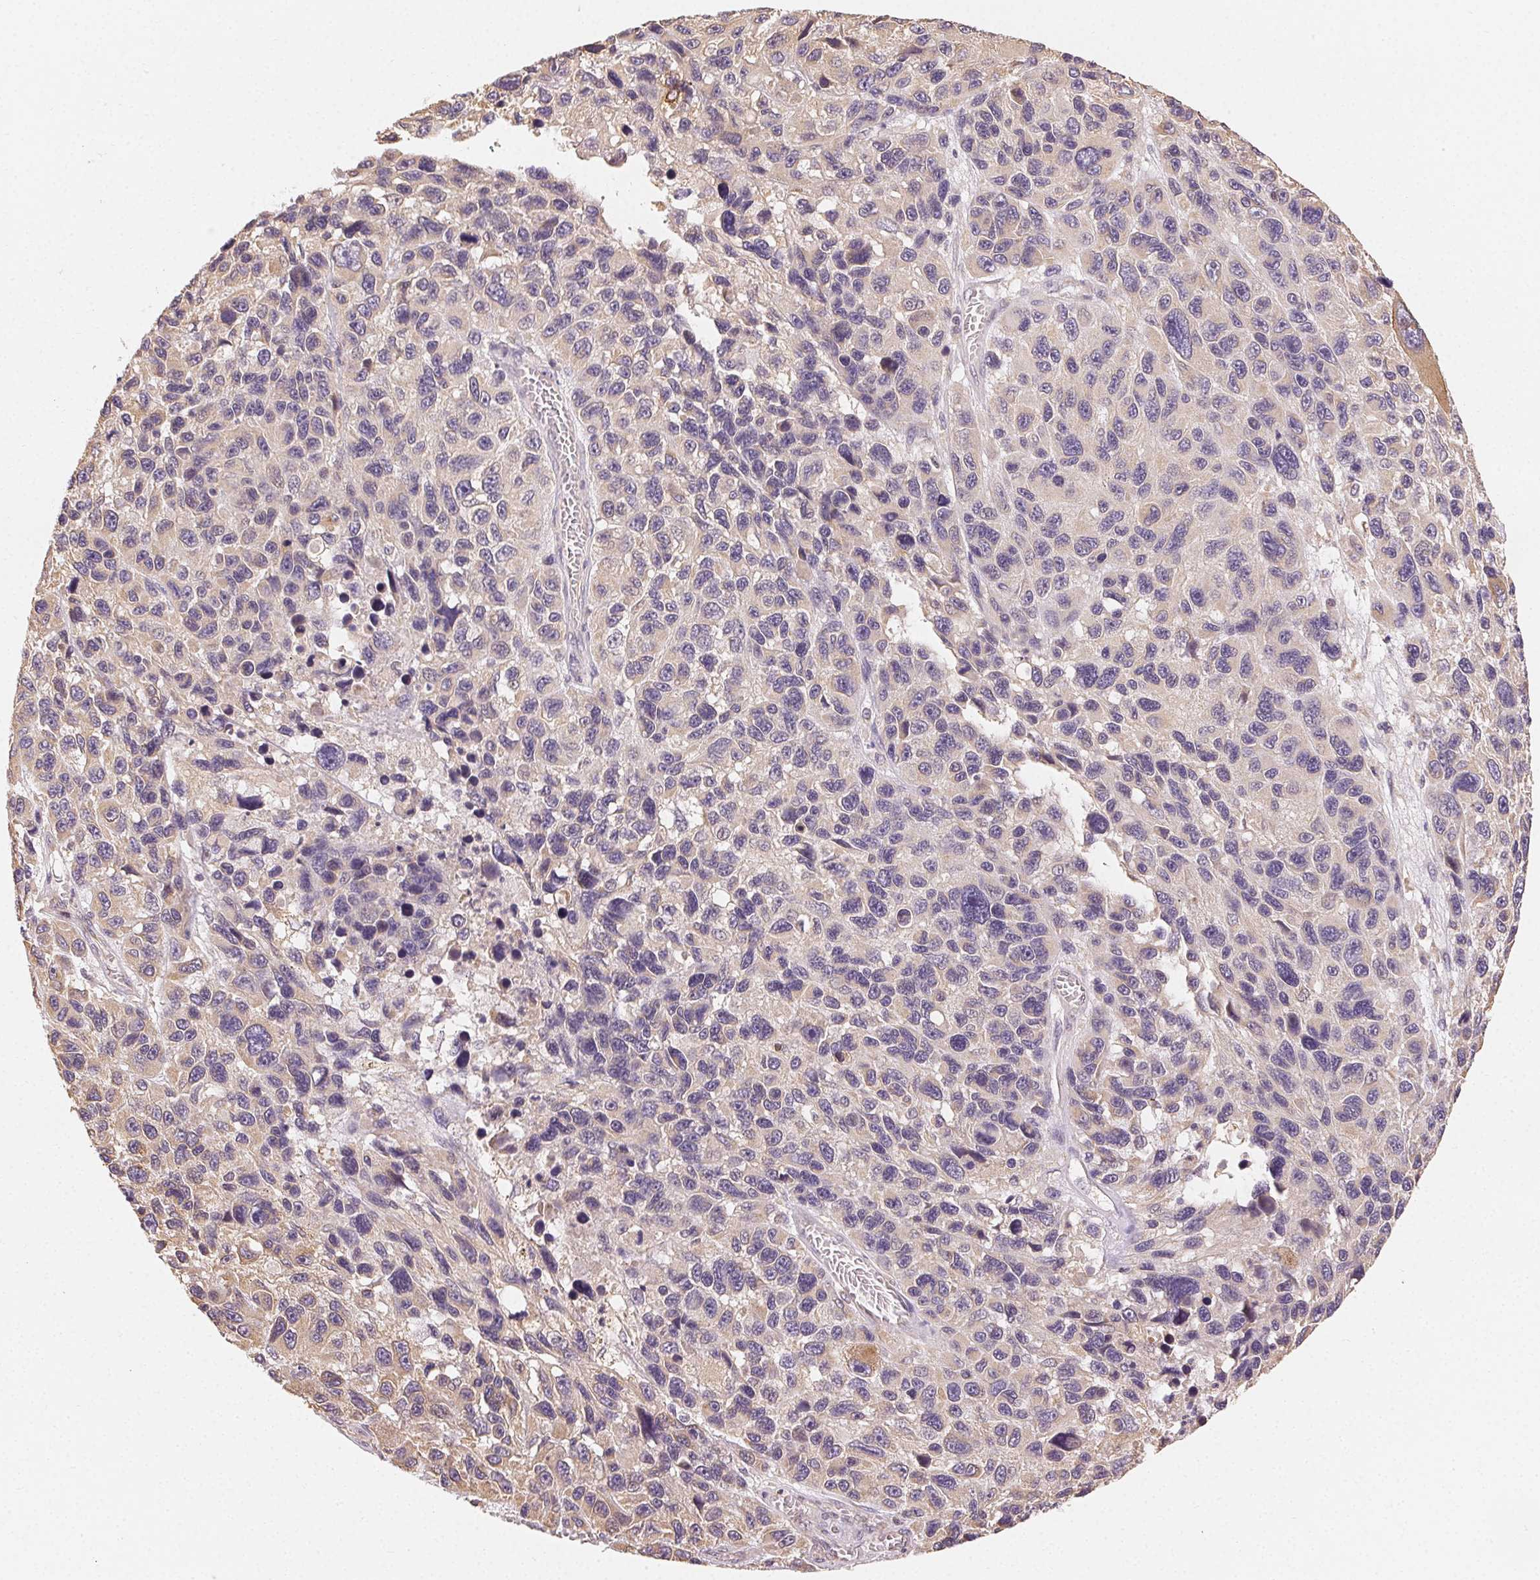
{"staining": {"intensity": "weak", "quantity": "<25%", "location": "cytoplasmic/membranous"}, "tissue": "melanoma", "cell_type": "Tumor cells", "image_type": "cancer", "snomed": [{"axis": "morphology", "description": "Malignant melanoma, NOS"}, {"axis": "topography", "description": "Skin"}], "caption": "Melanoma stained for a protein using immunohistochemistry (IHC) demonstrates no staining tumor cells.", "gene": "SEZ6L2", "patient": {"sex": "male", "age": 53}}